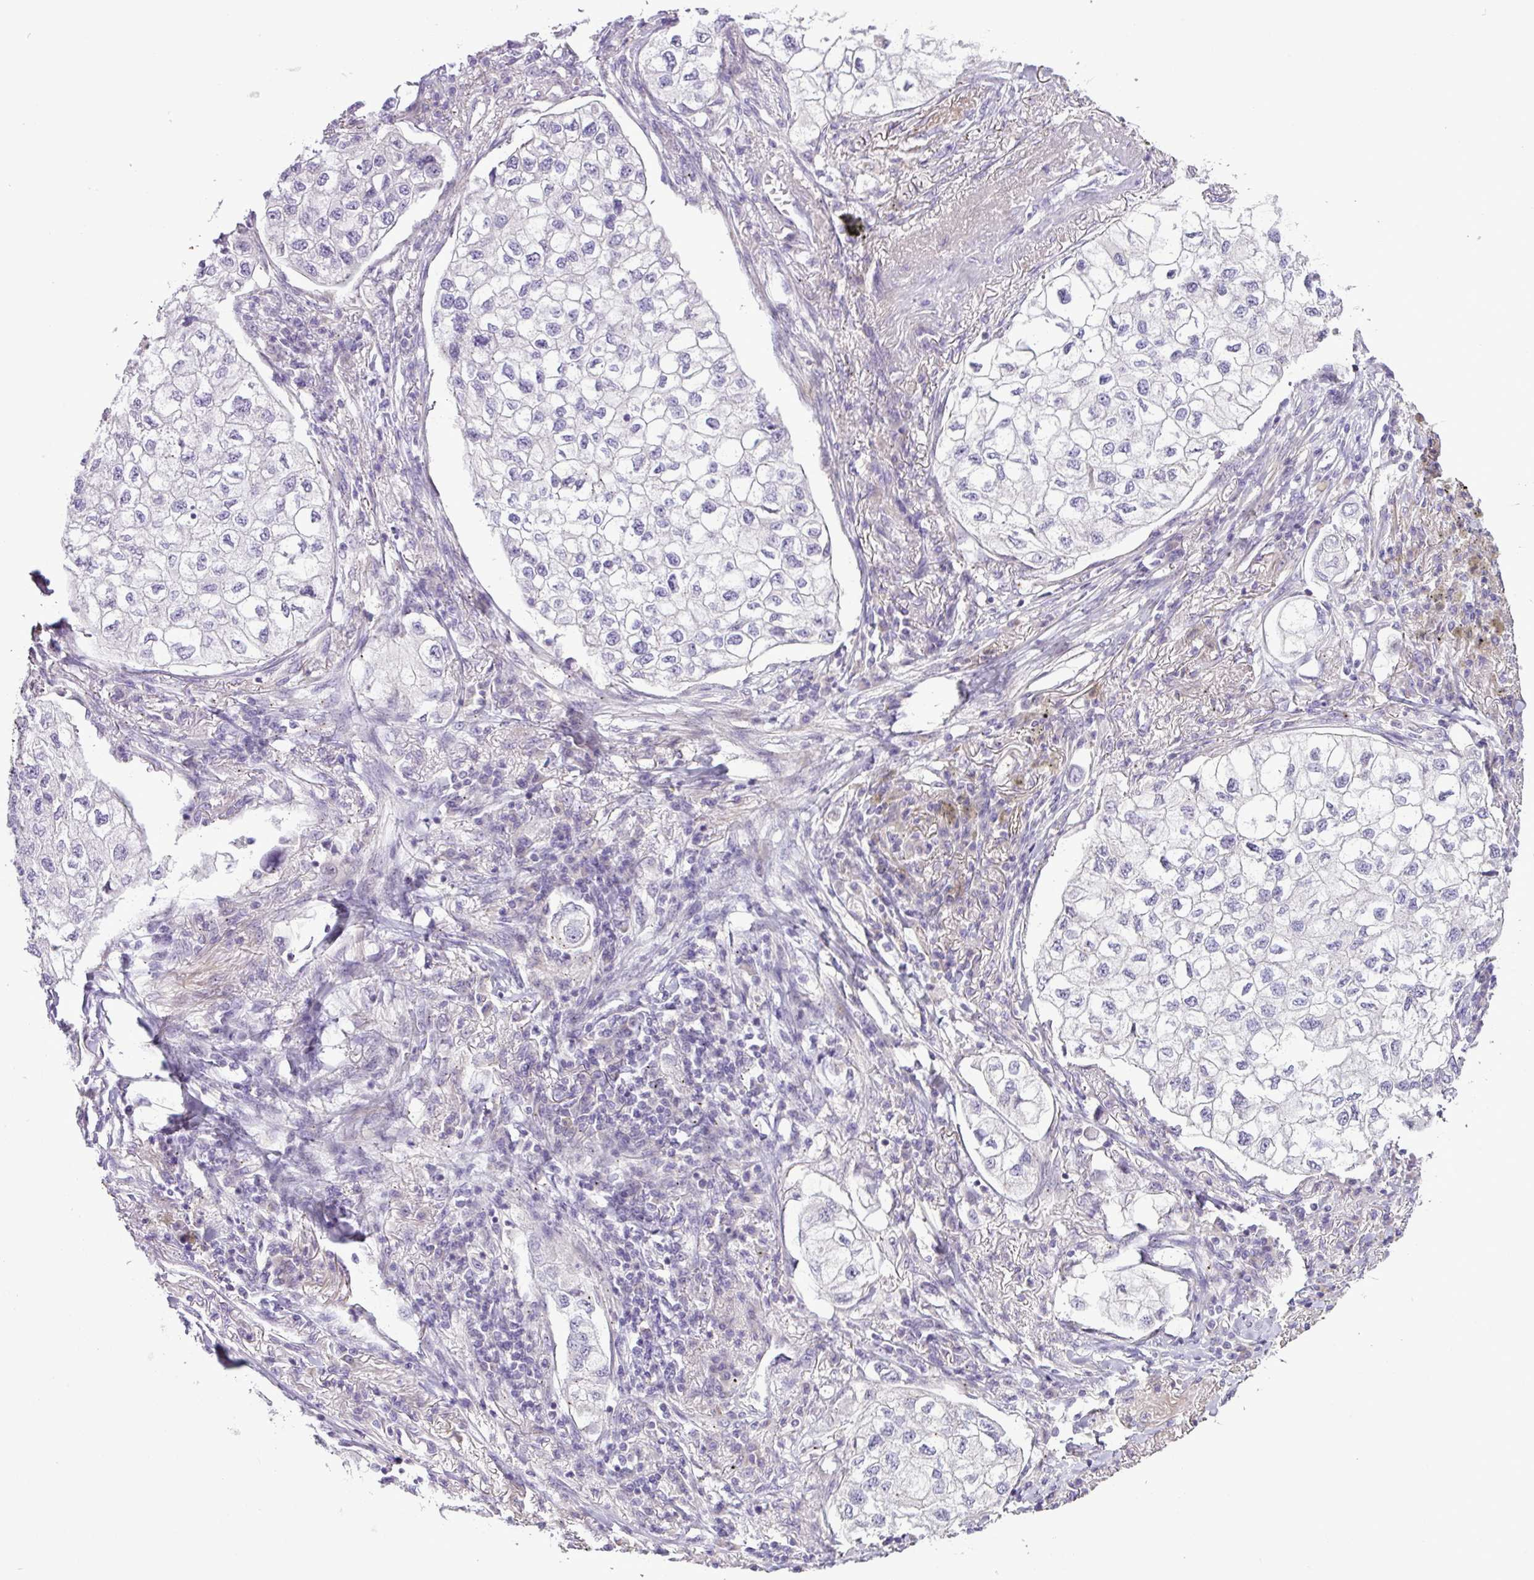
{"staining": {"intensity": "negative", "quantity": "none", "location": "none"}, "tissue": "lung cancer", "cell_type": "Tumor cells", "image_type": "cancer", "snomed": [{"axis": "morphology", "description": "Adenocarcinoma, NOS"}, {"axis": "topography", "description": "Lung"}], "caption": "Tumor cells show no significant protein staining in lung cancer. Brightfield microscopy of immunohistochemistry (IHC) stained with DAB (3,3'-diaminobenzidine) (brown) and hematoxylin (blue), captured at high magnification.", "gene": "DNAJB13", "patient": {"sex": "male", "age": 63}}